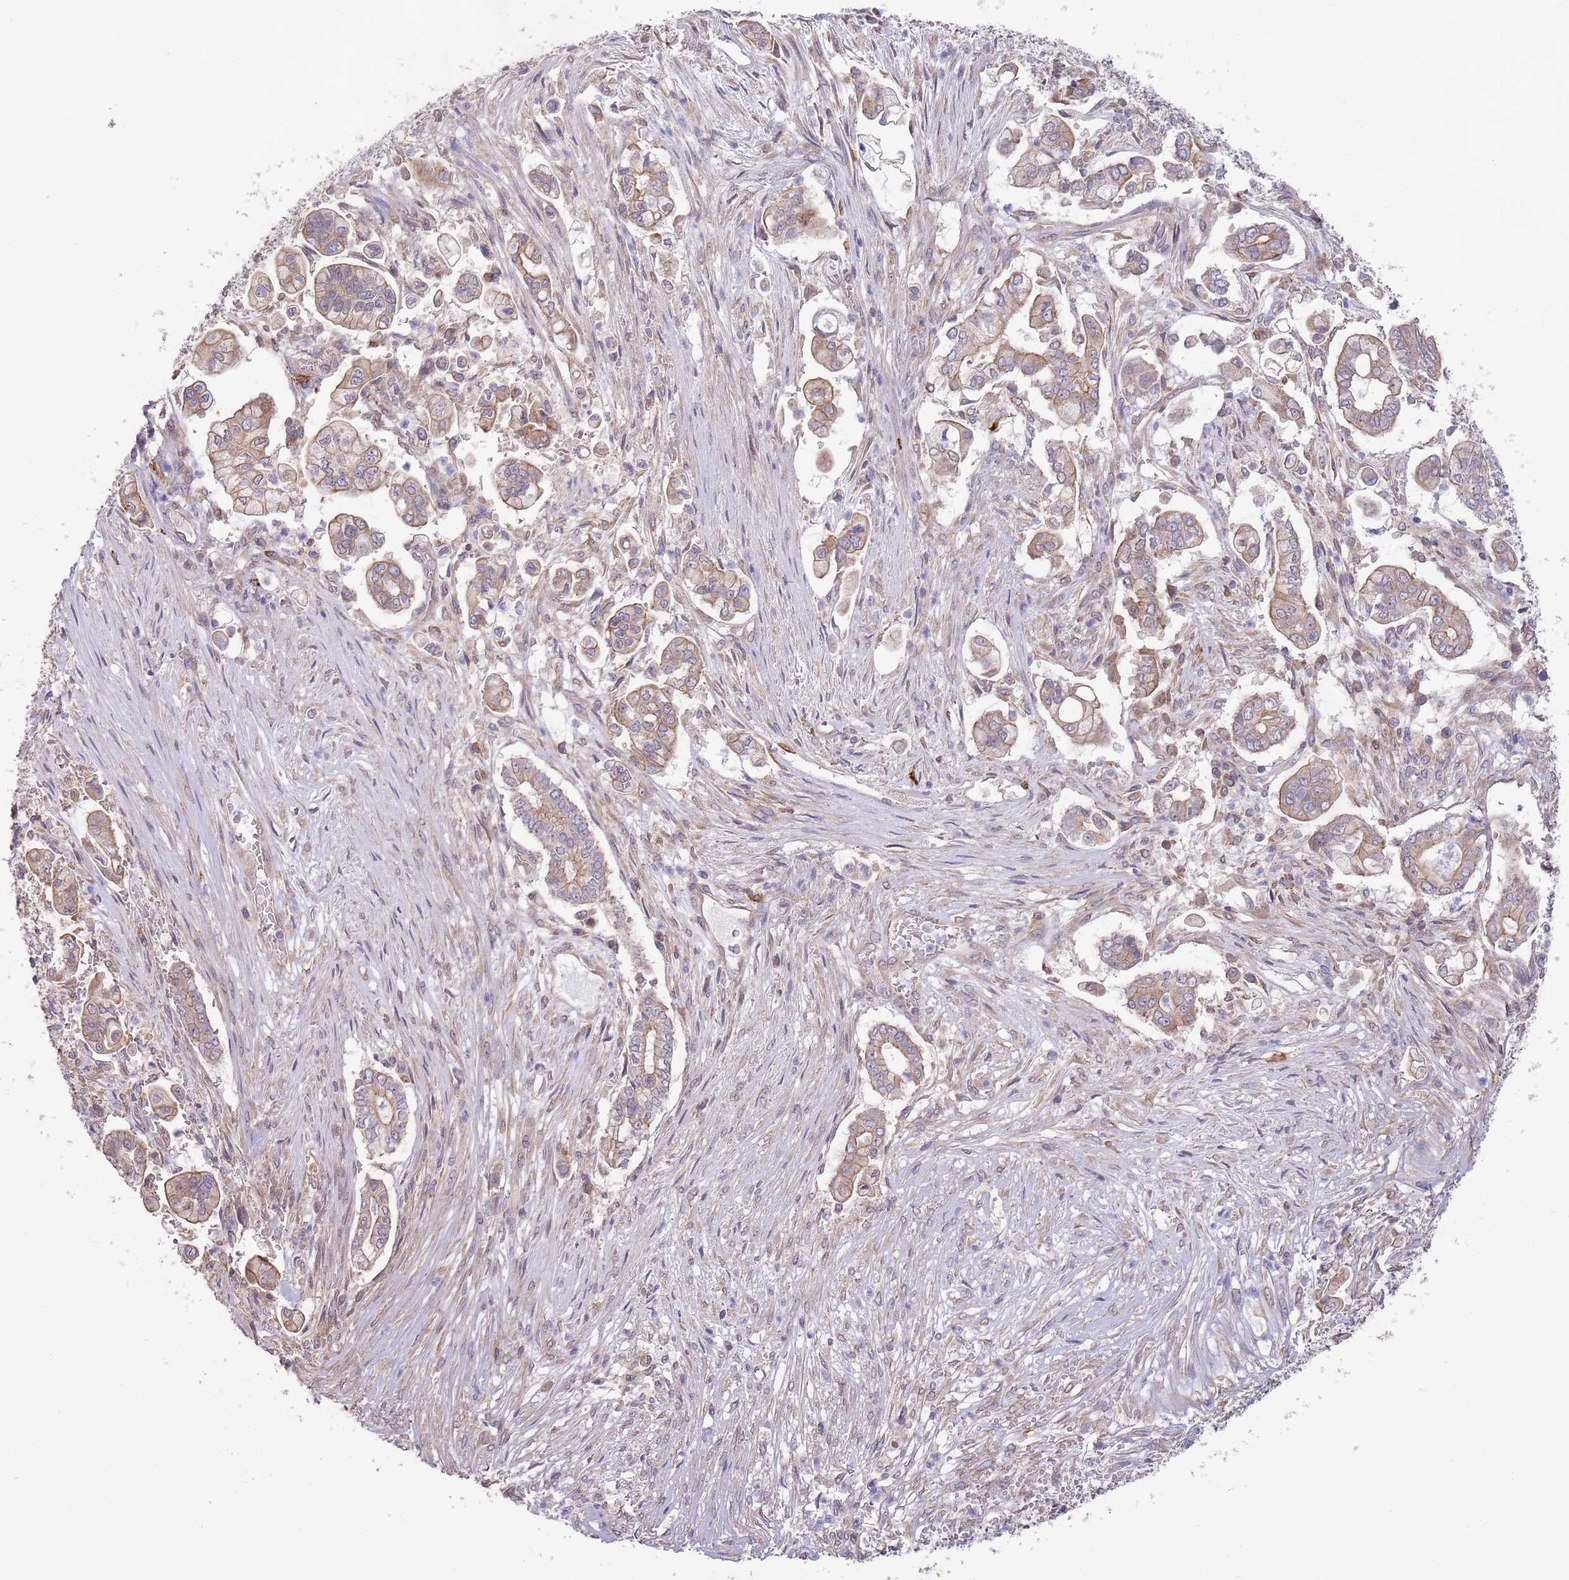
{"staining": {"intensity": "moderate", "quantity": ">75%", "location": "cytoplasmic/membranous"}, "tissue": "pancreatic cancer", "cell_type": "Tumor cells", "image_type": "cancer", "snomed": [{"axis": "morphology", "description": "Adenocarcinoma, NOS"}, {"axis": "topography", "description": "Pancreas"}], "caption": "Immunohistochemistry (IHC) histopathology image of human pancreatic adenocarcinoma stained for a protein (brown), which displays medium levels of moderate cytoplasmic/membranous expression in approximately >75% of tumor cells.", "gene": "MARVELD2", "patient": {"sex": "female", "age": 69}}